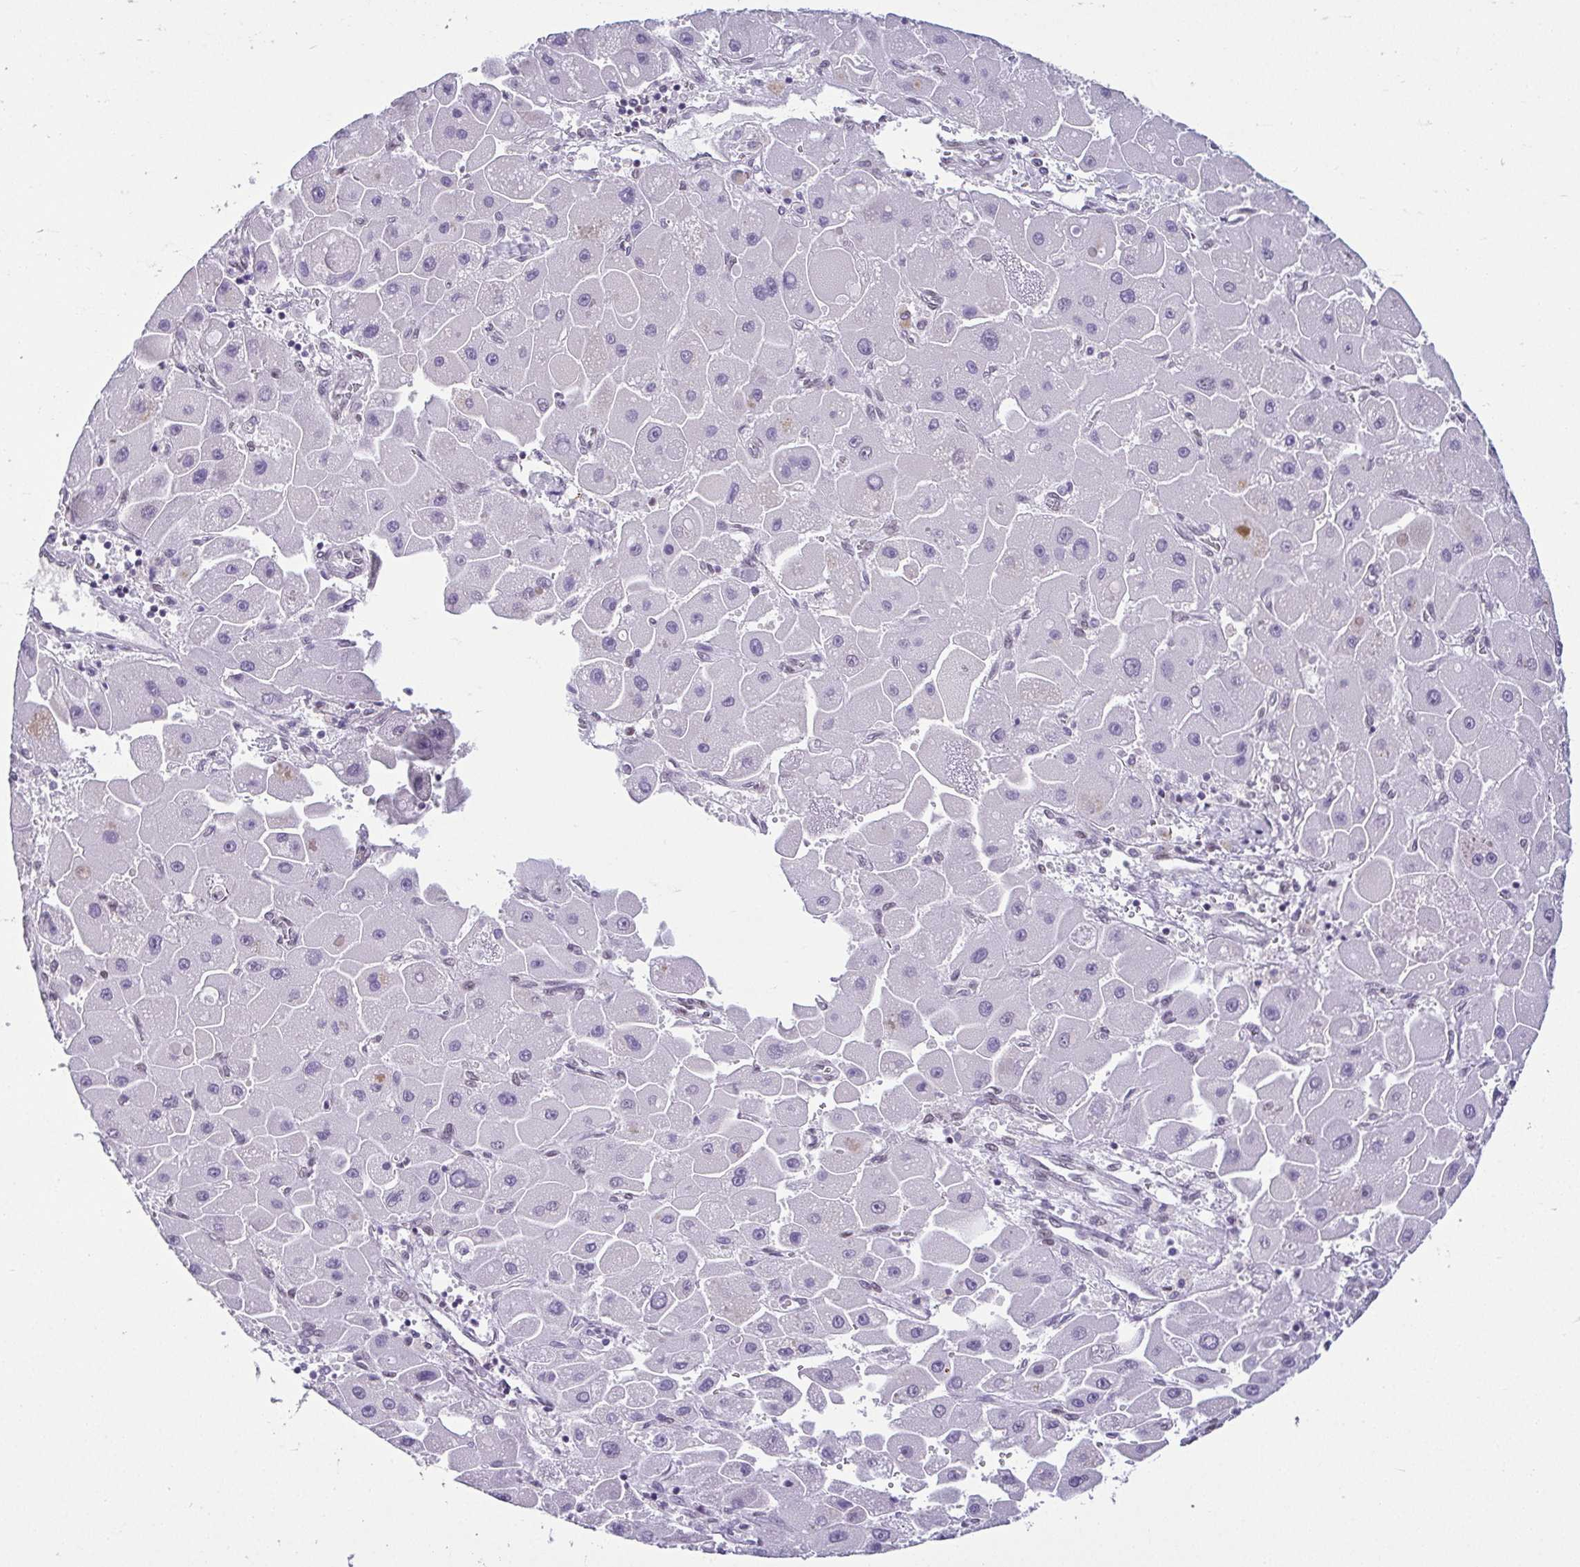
{"staining": {"intensity": "negative", "quantity": "none", "location": "none"}, "tissue": "liver cancer", "cell_type": "Tumor cells", "image_type": "cancer", "snomed": [{"axis": "morphology", "description": "Carcinoma, Hepatocellular, NOS"}, {"axis": "topography", "description": "Liver"}], "caption": "Liver hepatocellular carcinoma stained for a protein using immunohistochemistry demonstrates no expression tumor cells.", "gene": "RBM3", "patient": {"sex": "male", "age": 24}}